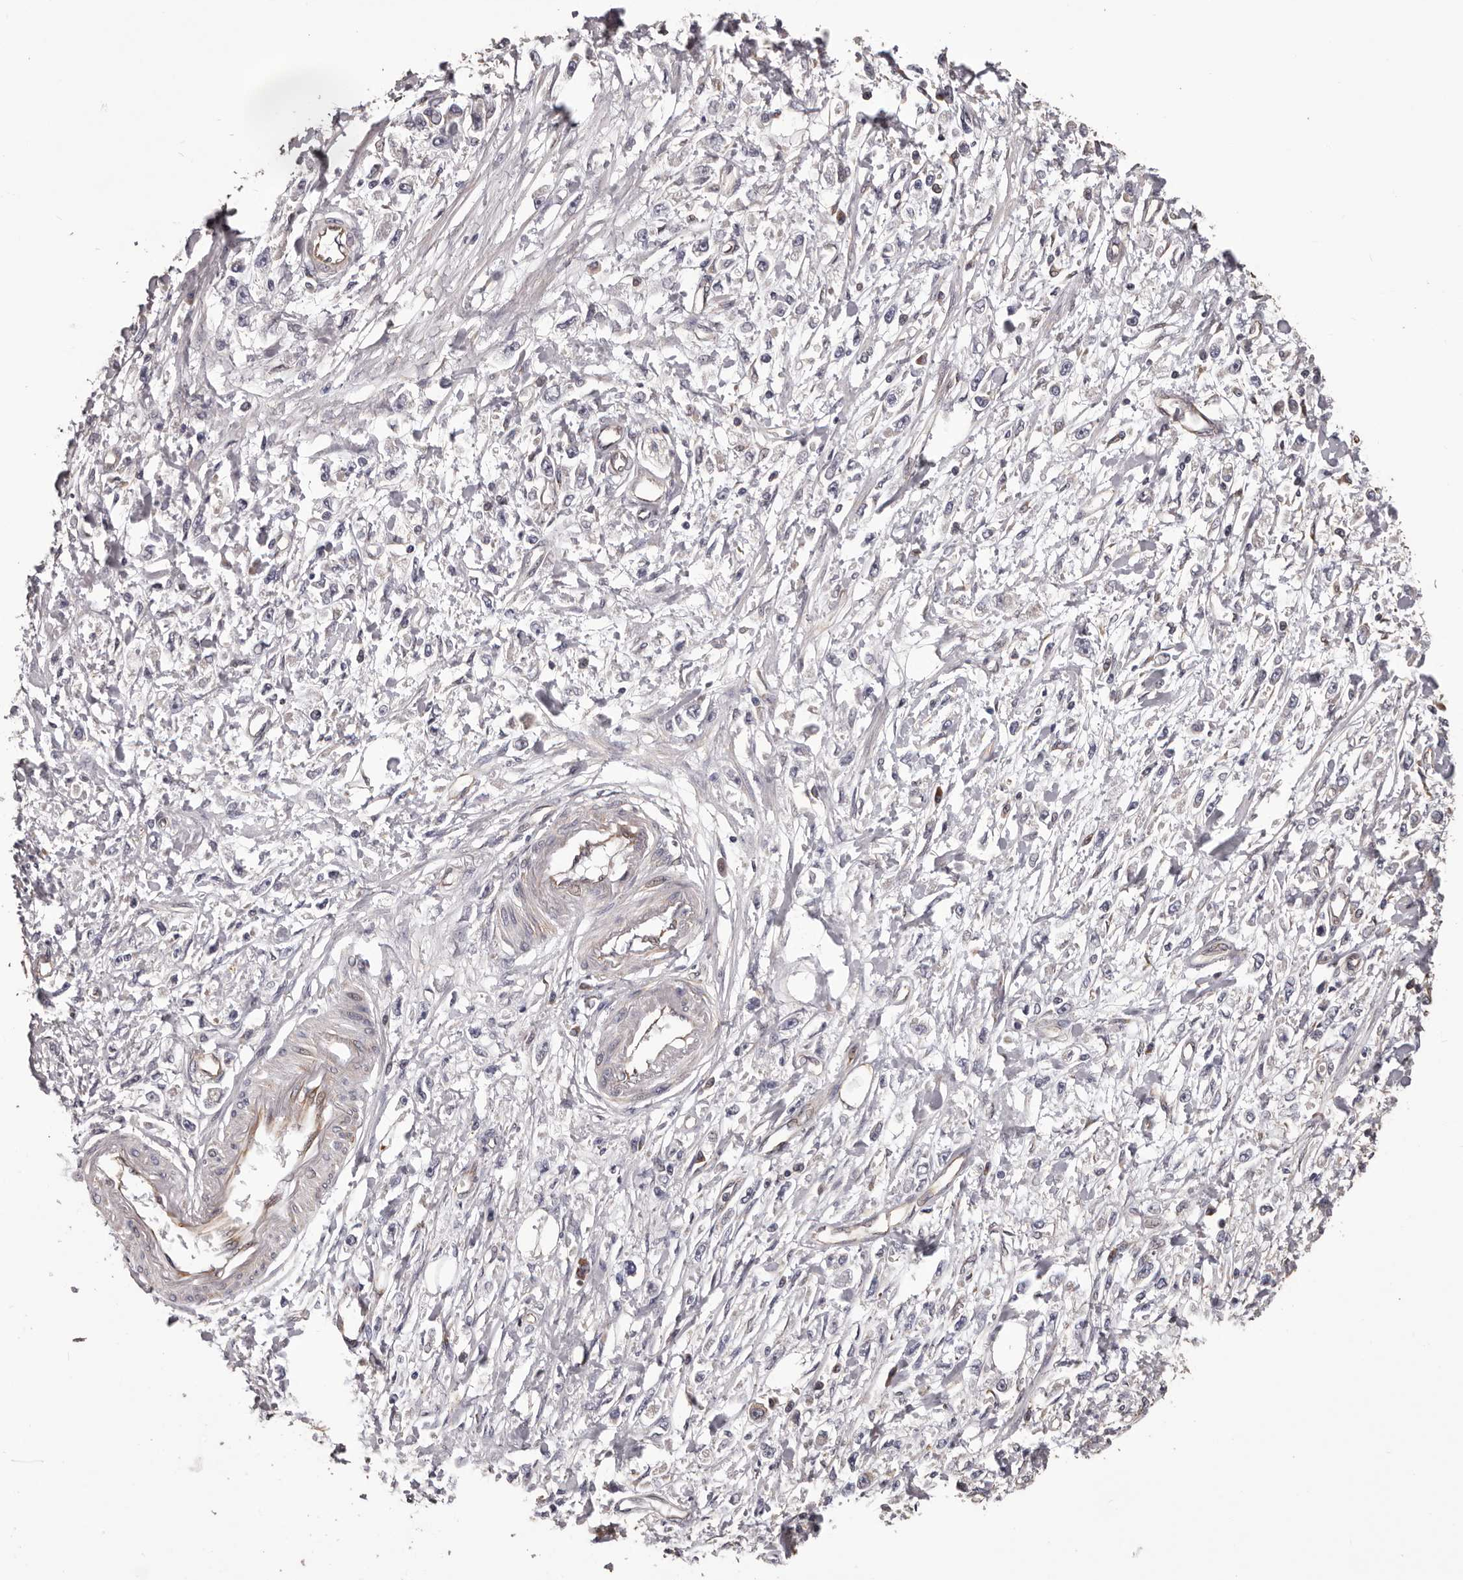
{"staining": {"intensity": "negative", "quantity": "none", "location": "none"}, "tissue": "stomach cancer", "cell_type": "Tumor cells", "image_type": "cancer", "snomed": [{"axis": "morphology", "description": "Adenocarcinoma, NOS"}, {"axis": "topography", "description": "Stomach"}], "caption": "Stomach cancer stained for a protein using IHC demonstrates no positivity tumor cells.", "gene": "CEP104", "patient": {"sex": "female", "age": 59}}